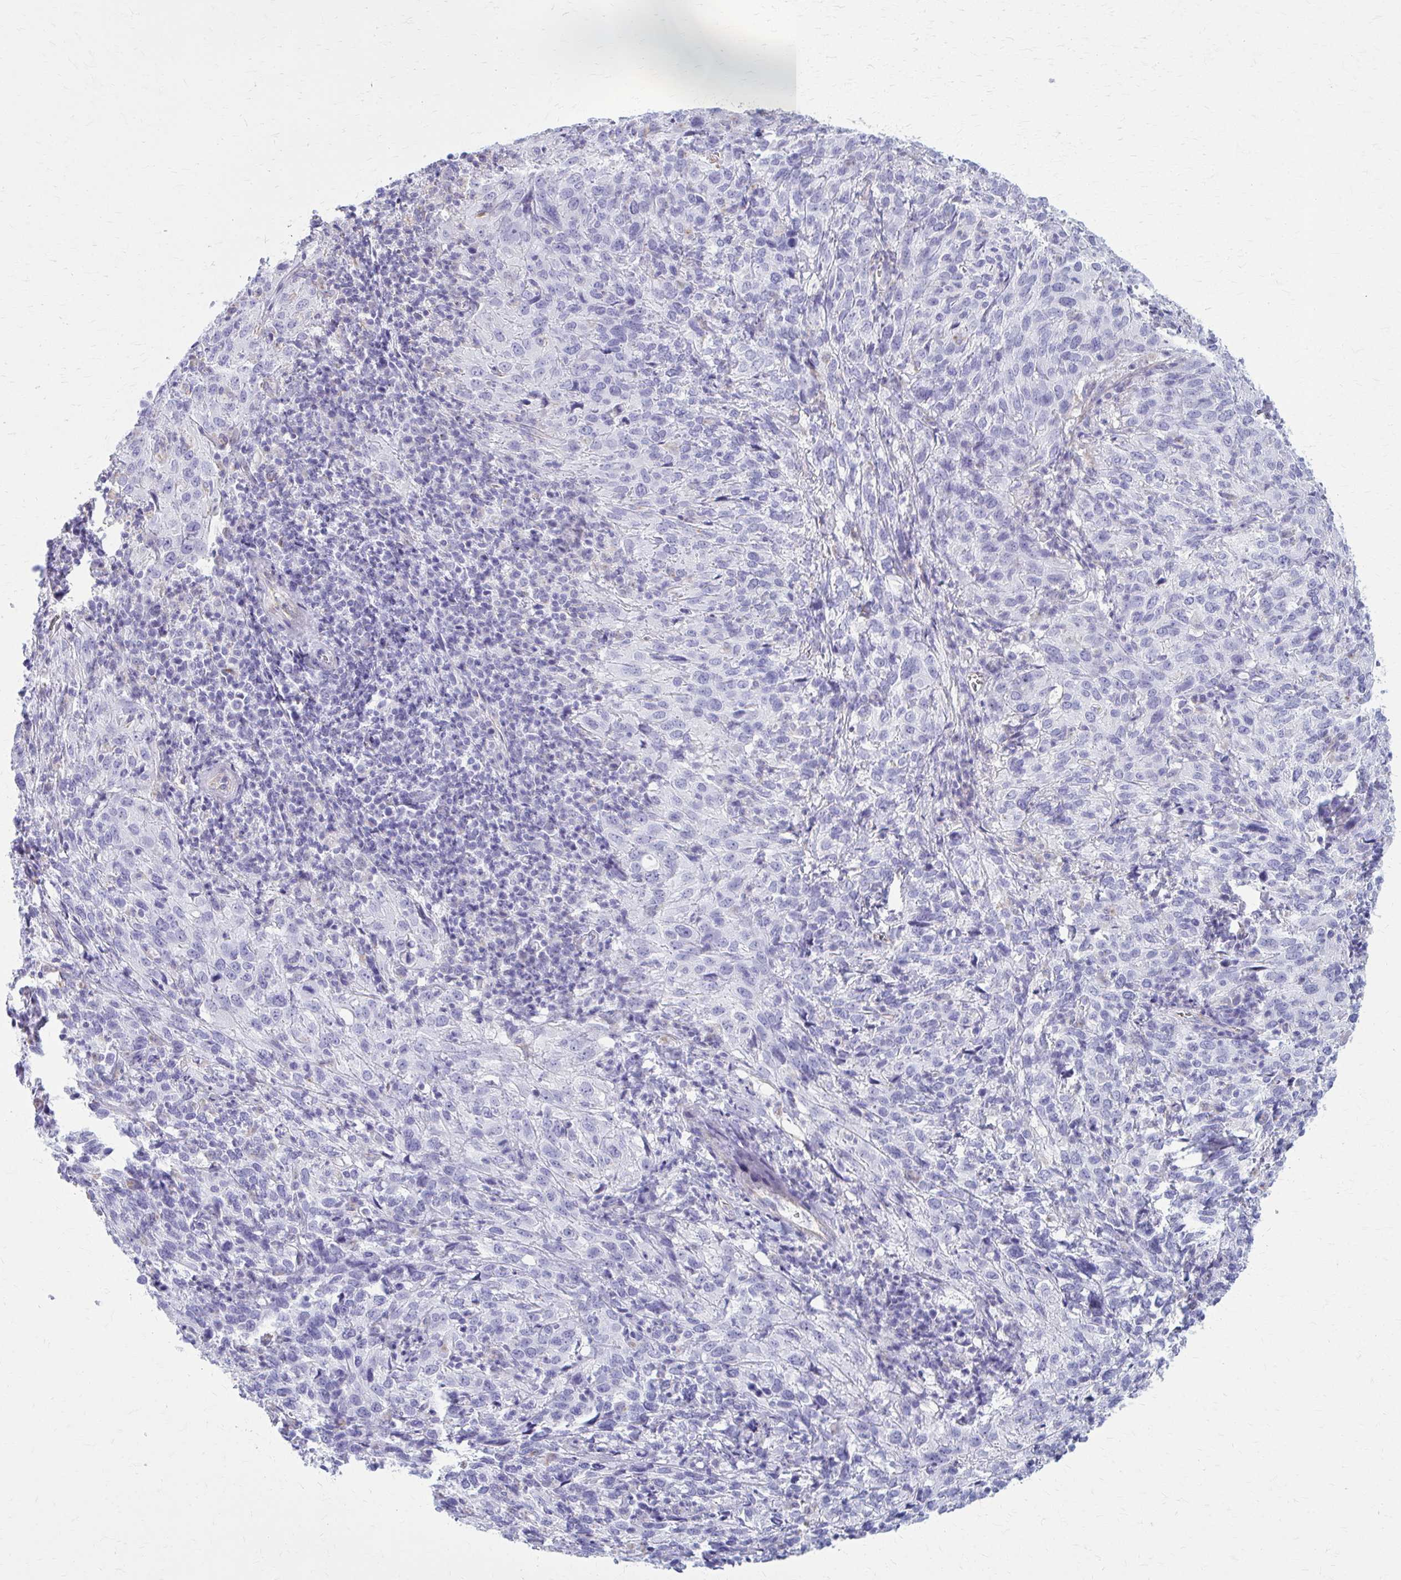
{"staining": {"intensity": "negative", "quantity": "none", "location": "none"}, "tissue": "cervical cancer", "cell_type": "Tumor cells", "image_type": "cancer", "snomed": [{"axis": "morphology", "description": "Squamous cell carcinoma, NOS"}, {"axis": "topography", "description": "Cervix"}], "caption": "Tumor cells are negative for protein expression in human cervical cancer (squamous cell carcinoma). (DAB immunohistochemistry (IHC), high magnification).", "gene": "GFAP", "patient": {"sex": "female", "age": 51}}